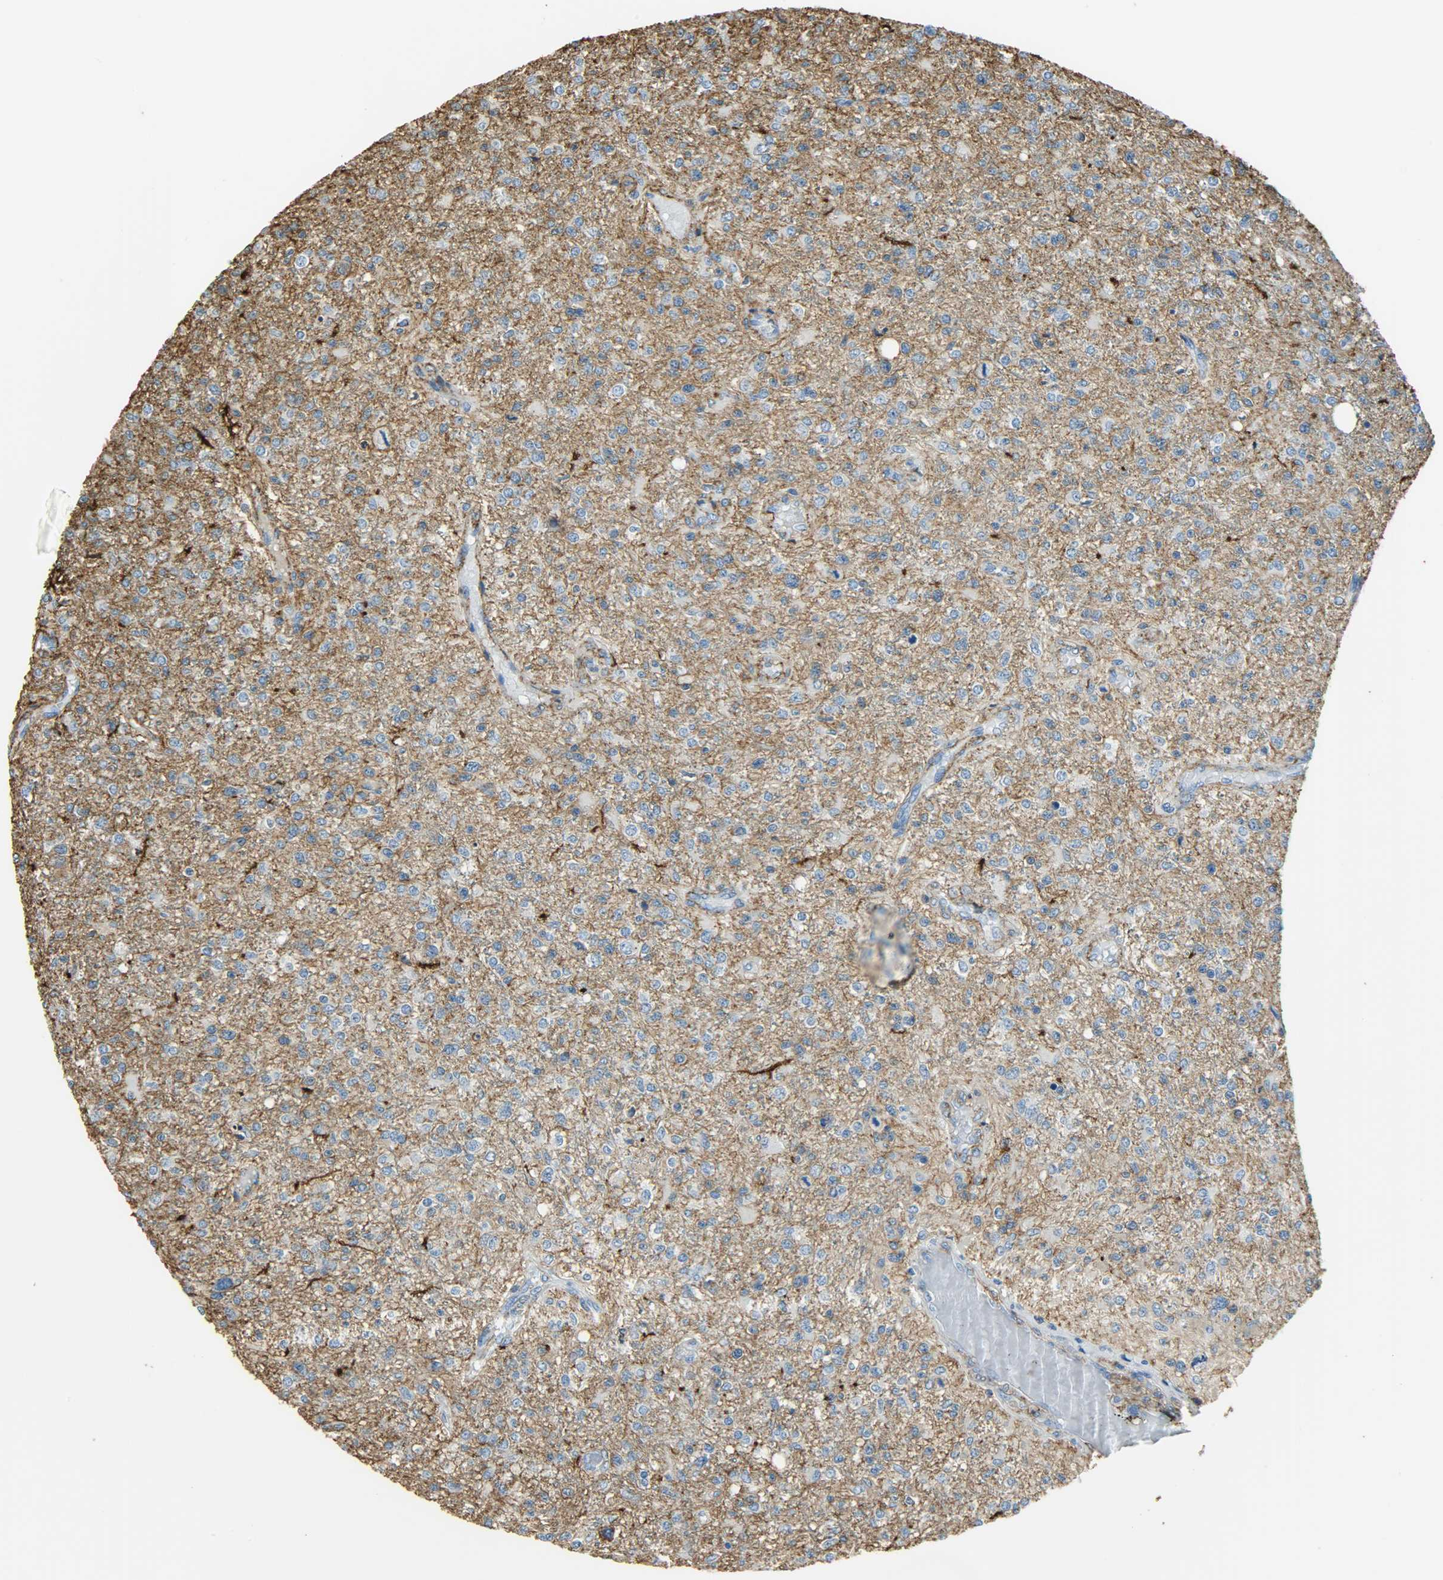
{"staining": {"intensity": "negative", "quantity": "none", "location": "none"}, "tissue": "glioma", "cell_type": "Tumor cells", "image_type": "cancer", "snomed": [{"axis": "morphology", "description": "Glioma, malignant, High grade"}, {"axis": "topography", "description": "Cerebral cortex"}], "caption": "Human glioma stained for a protein using immunohistochemistry (IHC) demonstrates no staining in tumor cells.", "gene": "ANXA6", "patient": {"sex": "male", "age": 76}}